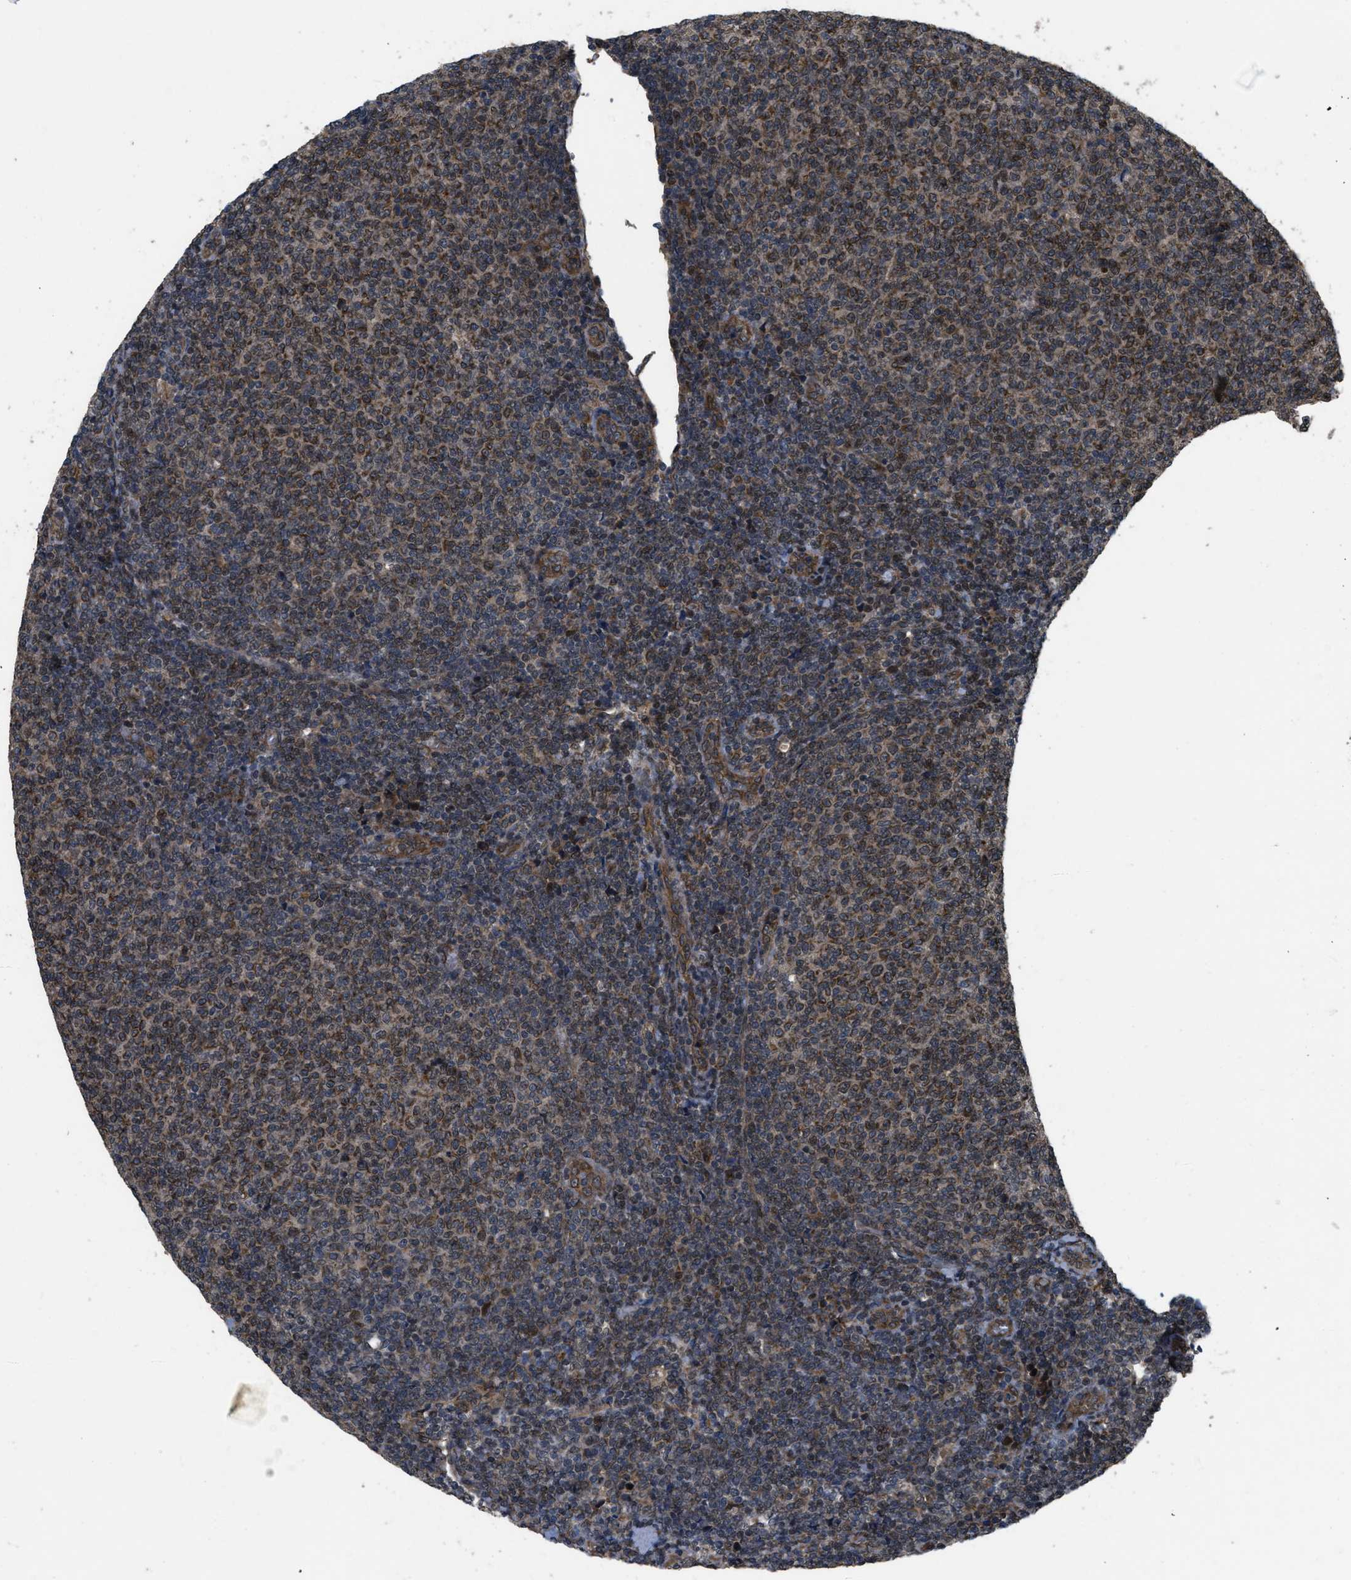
{"staining": {"intensity": "moderate", "quantity": "25%-75%", "location": "cytoplasmic/membranous,nuclear"}, "tissue": "lymphoma", "cell_type": "Tumor cells", "image_type": "cancer", "snomed": [{"axis": "morphology", "description": "Malignant lymphoma, non-Hodgkin's type, Low grade"}, {"axis": "topography", "description": "Lymph node"}], "caption": "Moderate cytoplasmic/membranous and nuclear staining for a protein is present in approximately 25%-75% of tumor cells of lymphoma using immunohistochemistry (IHC).", "gene": "SPTLC1", "patient": {"sex": "male", "age": 66}}